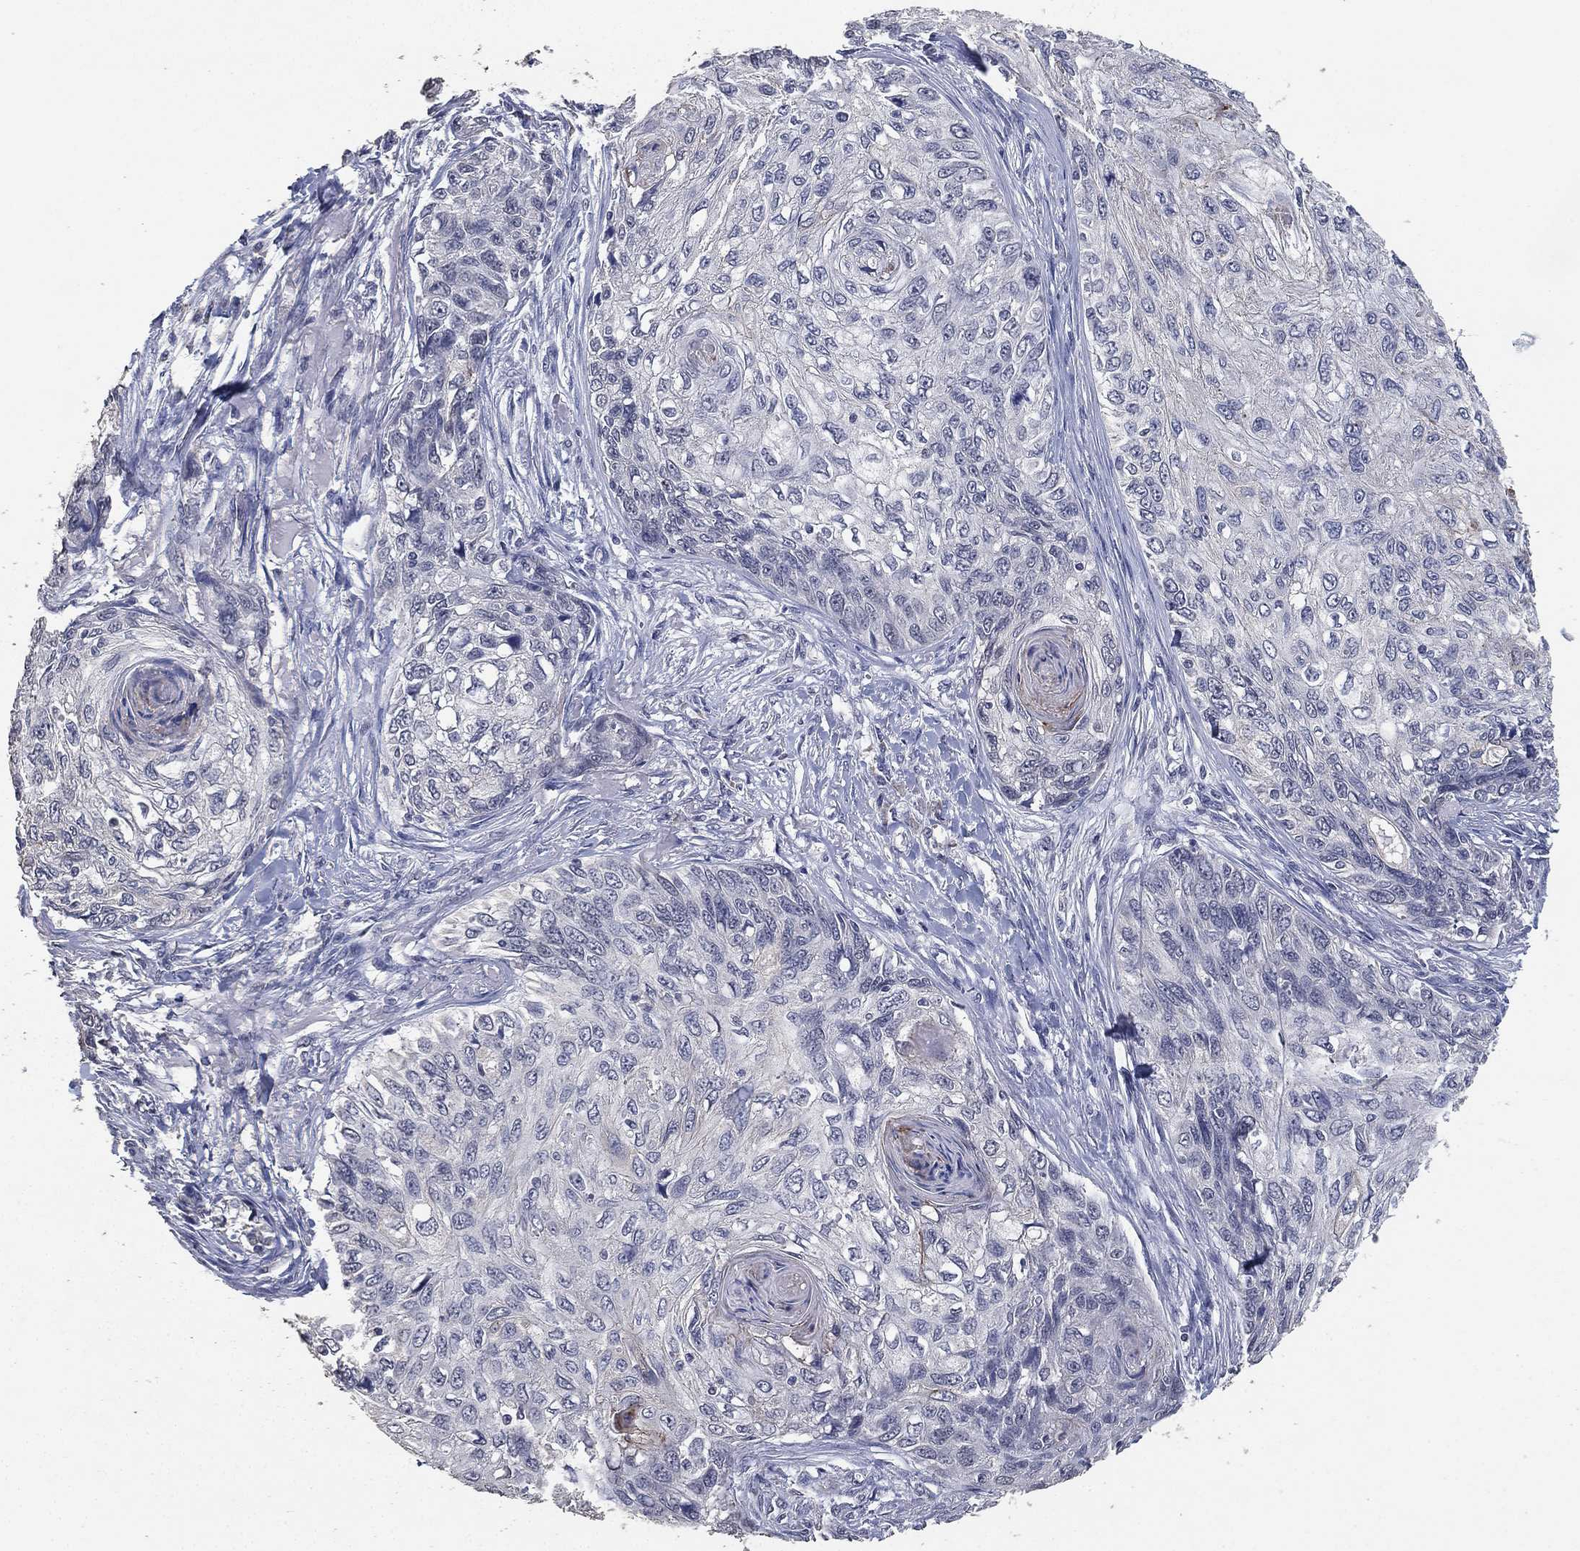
{"staining": {"intensity": "negative", "quantity": "none", "location": "none"}, "tissue": "skin cancer", "cell_type": "Tumor cells", "image_type": "cancer", "snomed": [{"axis": "morphology", "description": "Squamous cell carcinoma, NOS"}, {"axis": "topography", "description": "Skin"}], "caption": "High magnification brightfield microscopy of skin cancer stained with DAB (3,3'-diaminobenzidine) (brown) and counterstained with hematoxylin (blue): tumor cells show no significant positivity.", "gene": "DSG1", "patient": {"sex": "male", "age": 92}}